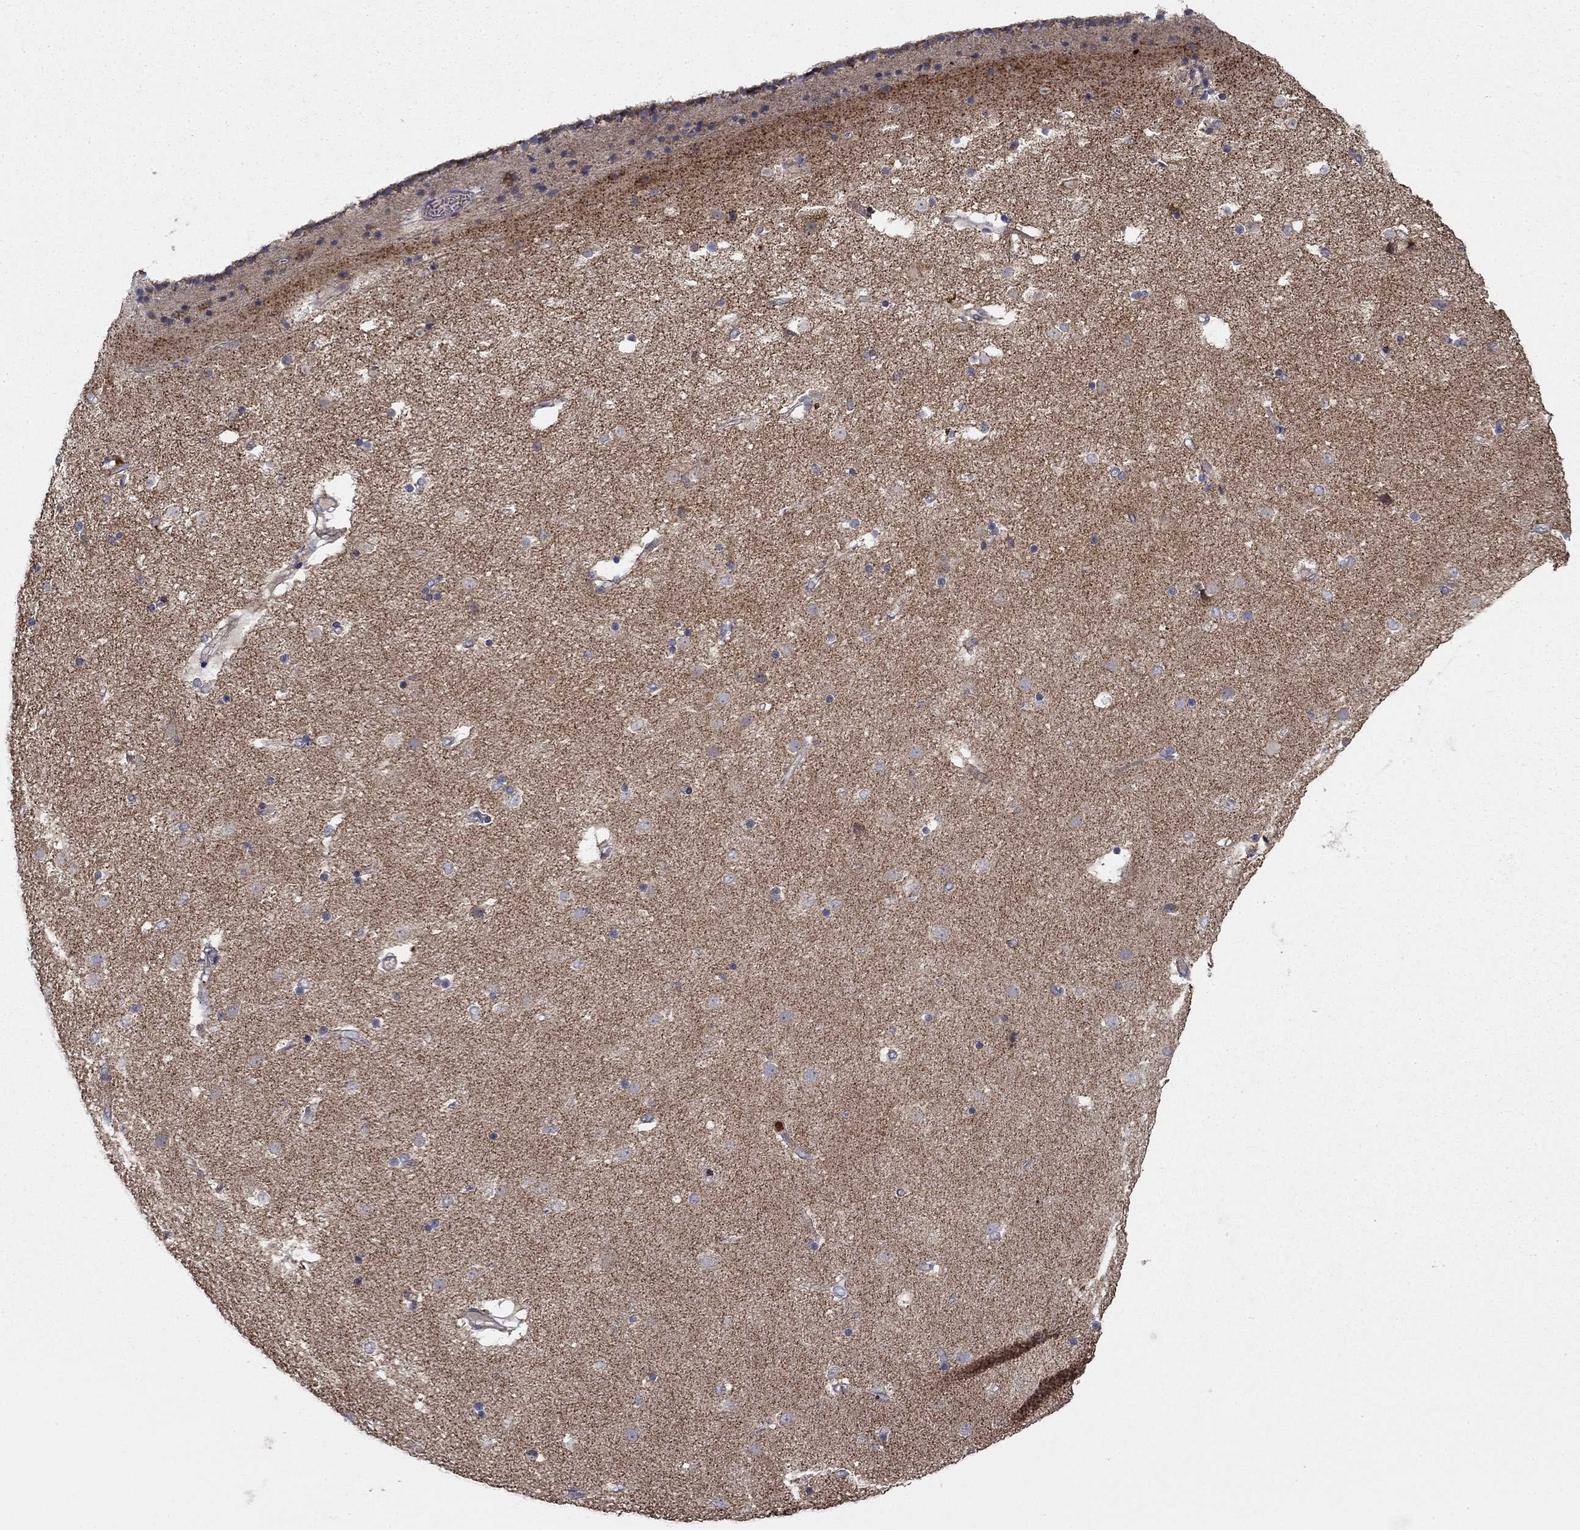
{"staining": {"intensity": "negative", "quantity": "none", "location": "none"}, "tissue": "caudate", "cell_type": "Glial cells", "image_type": "normal", "snomed": [{"axis": "morphology", "description": "Normal tissue, NOS"}, {"axis": "topography", "description": "Lateral ventricle wall"}], "caption": "A high-resolution photomicrograph shows IHC staining of normal caudate, which exhibits no significant staining in glial cells.", "gene": "MMAA", "patient": {"sex": "female", "age": 71}}